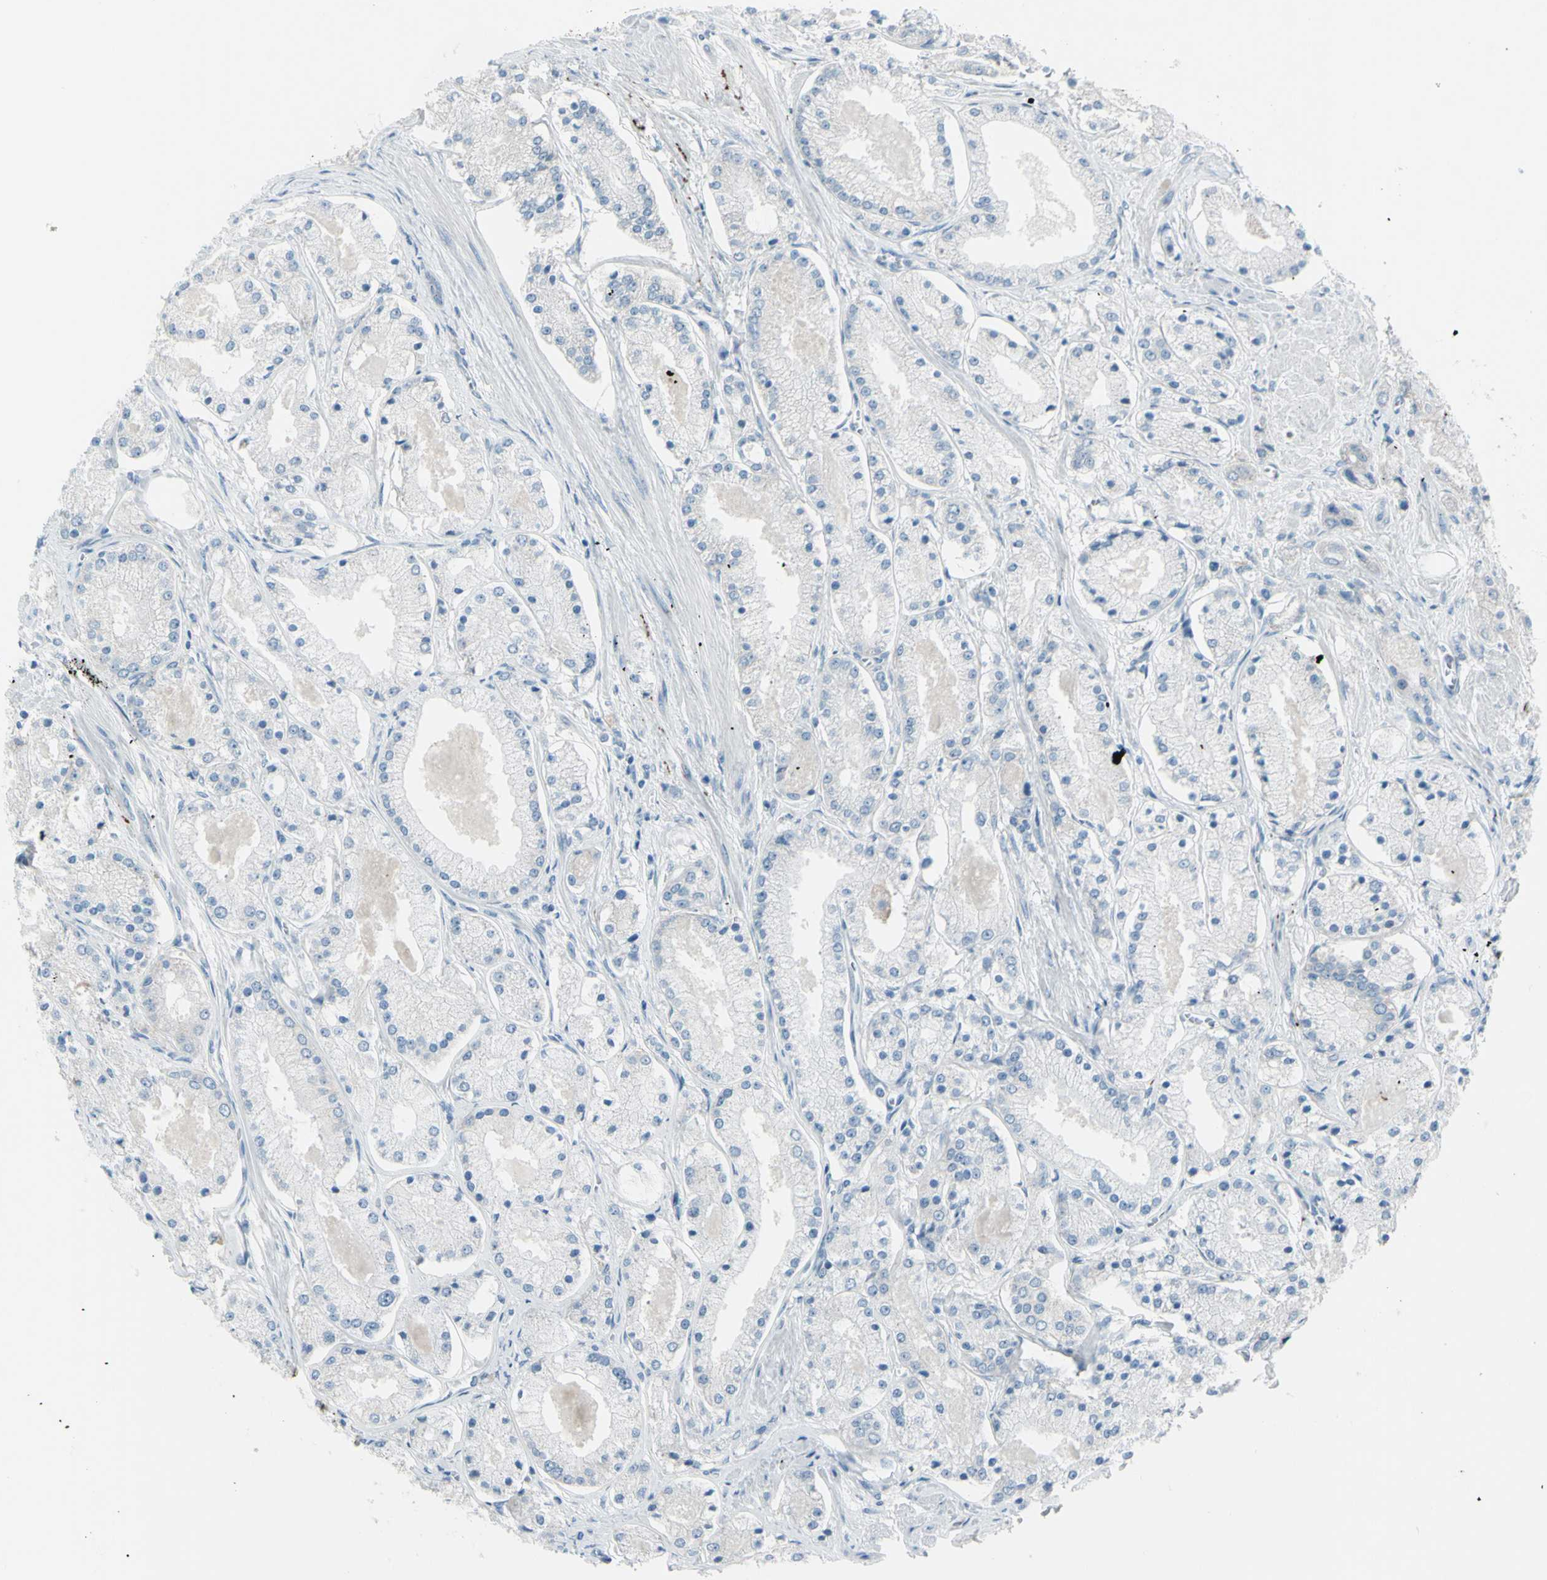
{"staining": {"intensity": "negative", "quantity": "none", "location": "none"}, "tissue": "prostate cancer", "cell_type": "Tumor cells", "image_type": "cancer", "snomed": [{"axis": "morphology", "description": "Adenocarcinoma, High grade"}, {"axis": "topography", "description": "Prostate"}], "caption": "This image is of prostate cancer (high-grade adenocarcinoma) stained with immunohistochemistry to label a protein in brown with the nuclei are counter-stained blue. There is no positivity in tumor cells.", "gene": "GPR34", "patient": {"sex": "male", "age": 66}}